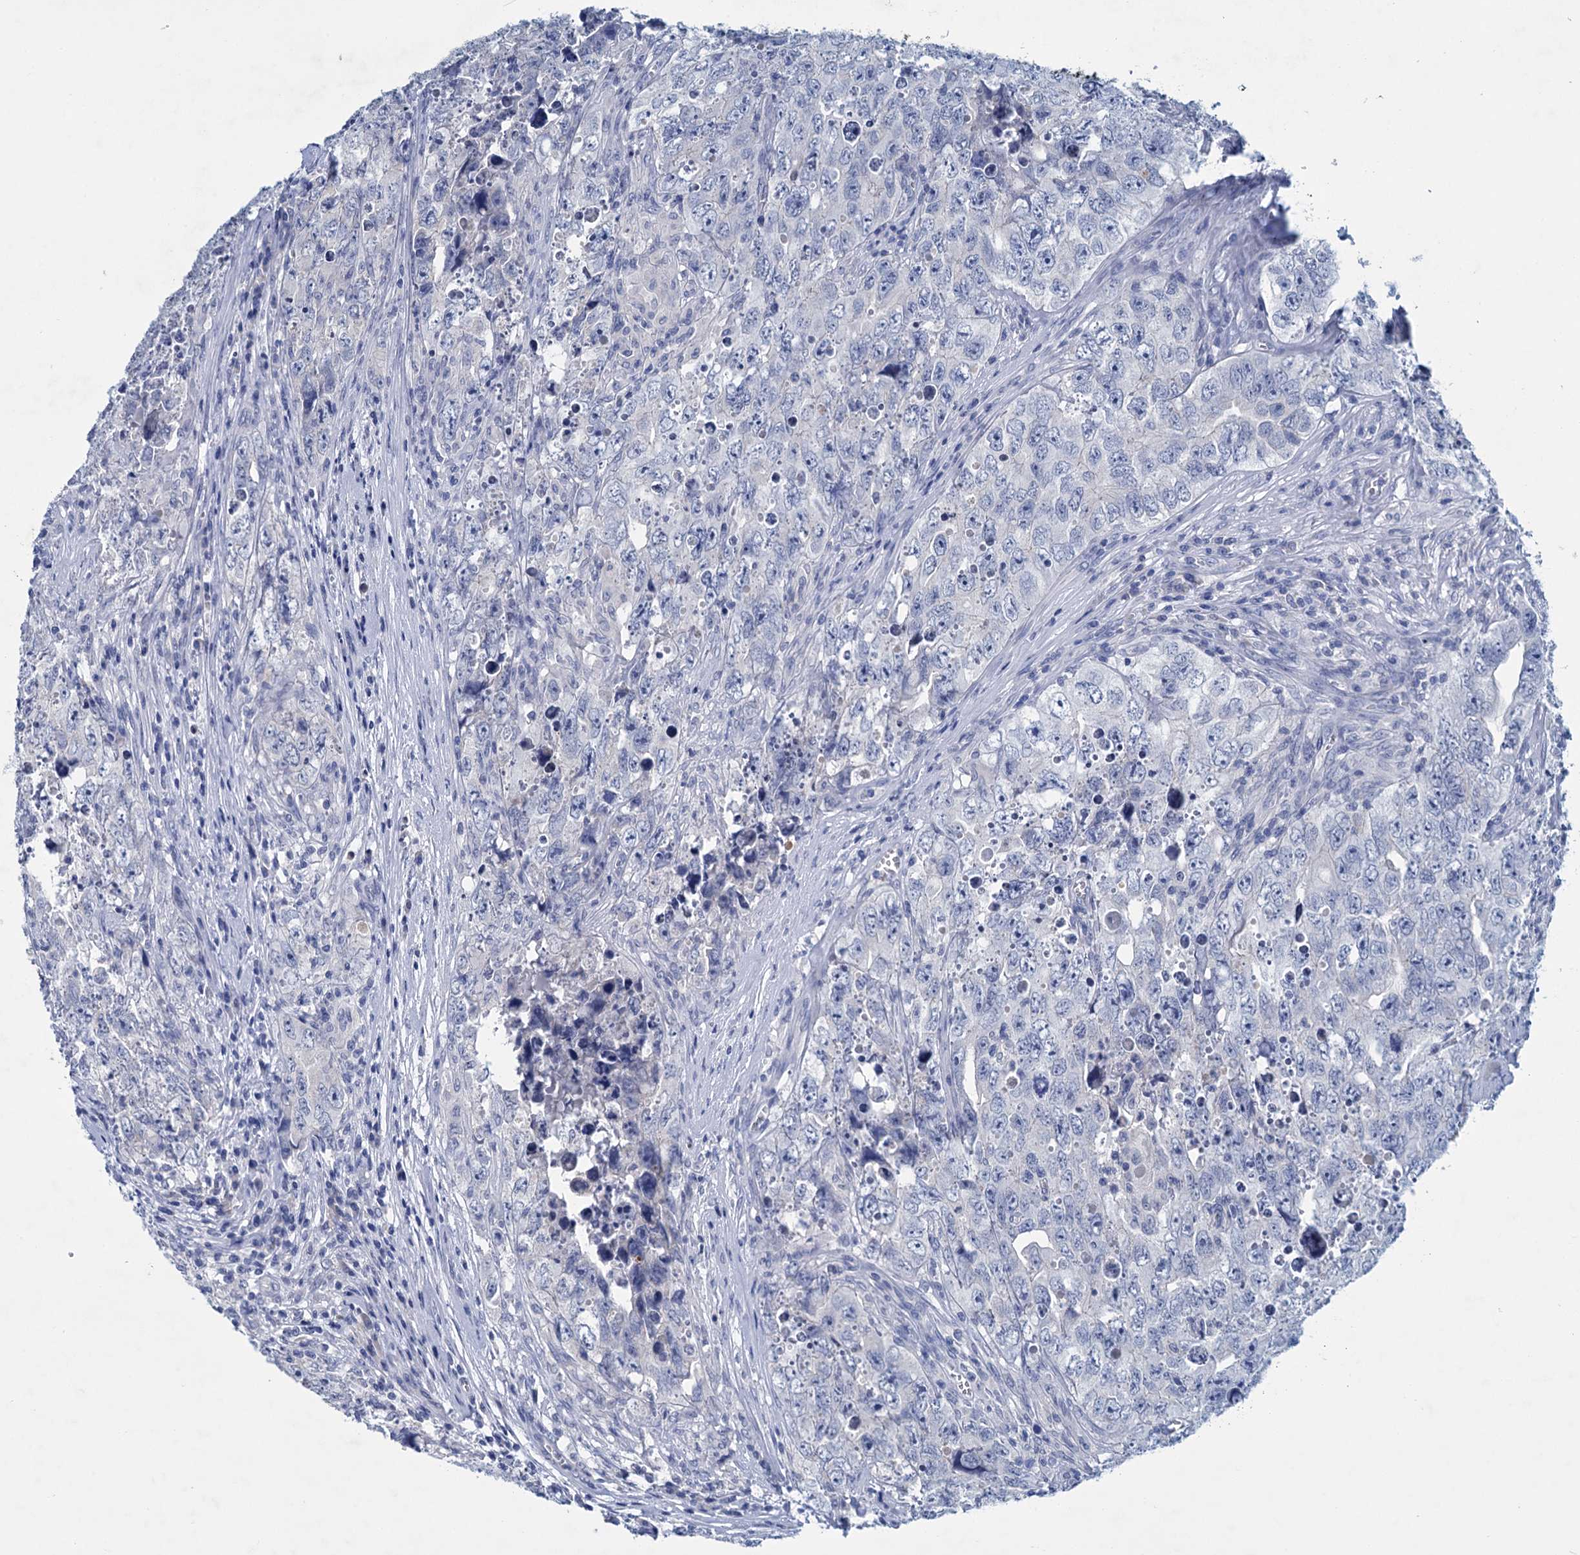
{"staining": {"intensity": "negative", "quantity": "none", "location": "none"}, "tissue": "testis cancer", "cell_type": "Tumor cells", "image_type": "cancer", "snomed": [{"axis": "morphology", "description": "Seminoma, NOS"}, {"axis": "morphology", "description": "Carcinoma, Embryonal, NOS"}, {"axis": "topography", "description": "Testis"}], "caption": "Micrograph shows no significant protein expression in tumor cells of testis embryonal carcinoma.", "gene": "MYOZ3", "patient": {"sex": "male", "age": 43}}